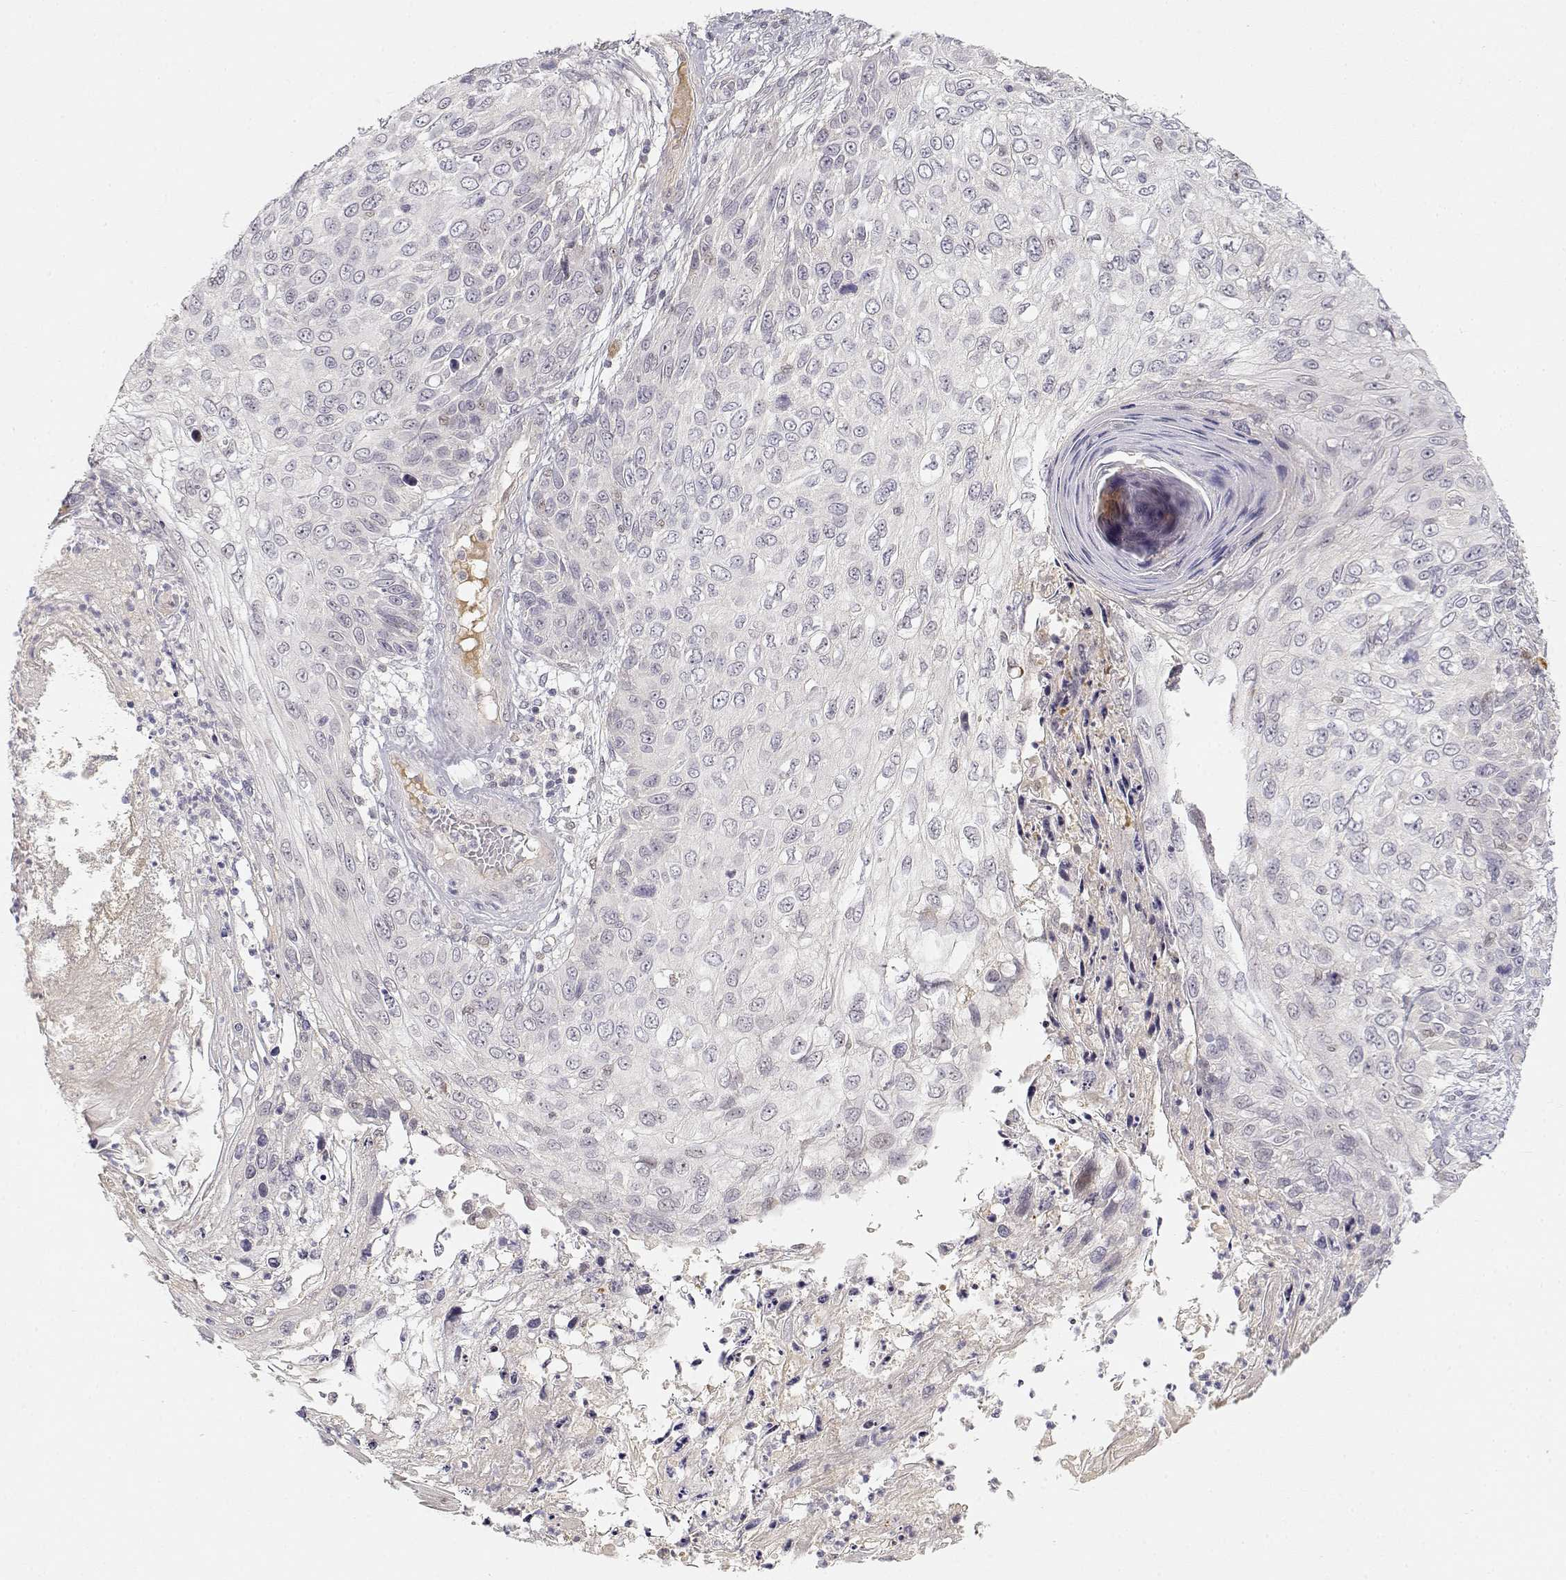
{"staining": {"intensity": "negative", "quantity": "none", "location": "none"}, "tissue": "skin cancer", "cell_type": "Tumor cells", "image_type": "cancer", "snomed": [{"axis": "morphology", "description": "Squamous cell carcinoma, NOS"}, {"axis": "topography", "description": "Skin"}], "caption": "Immunohistochemistry of skin cancer (squamous cell carcinoma) exhibits no positivity in tumor cells. (DAB IHC with hematoxylin counter stain).", "gene": "EAF2", "patient": {"sex": "male", "age": 92}}